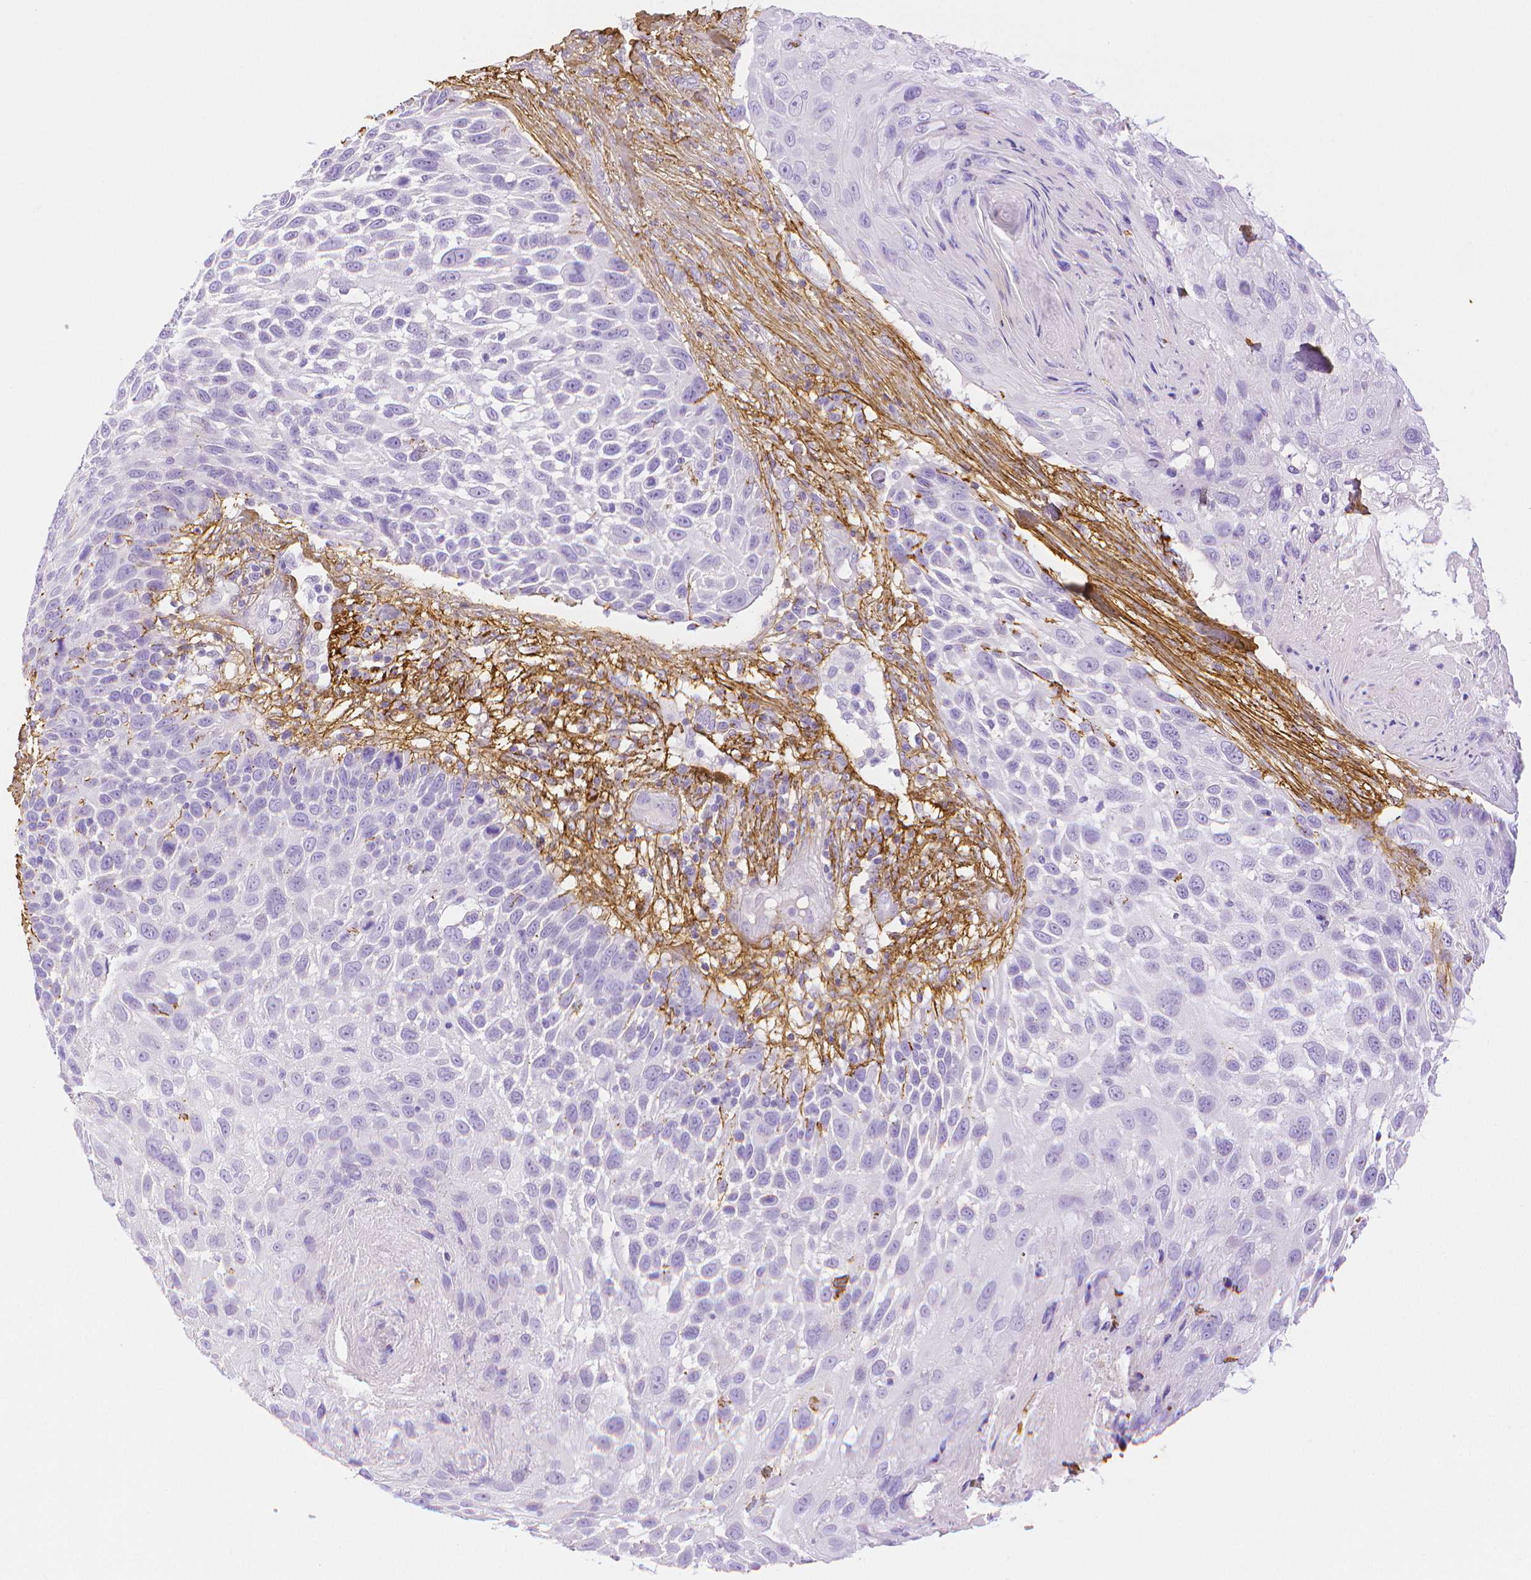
{"staining": {"intensity": "negative", "quantity": "none", "location": "none"}, "tissue": "skin cancer", "cell_type": "Tumor cells", "image_type": "cancer", "snomed": [{"axis": "morphology", "description": "Squamous cell carcinoma, NOS"}, {"axis": "topography", "description": "Skin"}], "caption": "Tumor cells are negative for protein expression in human skin cancer (squamous cell carcinoma).", "gene": "FBN1", "patient": {"sex": "male", "age": 92}}